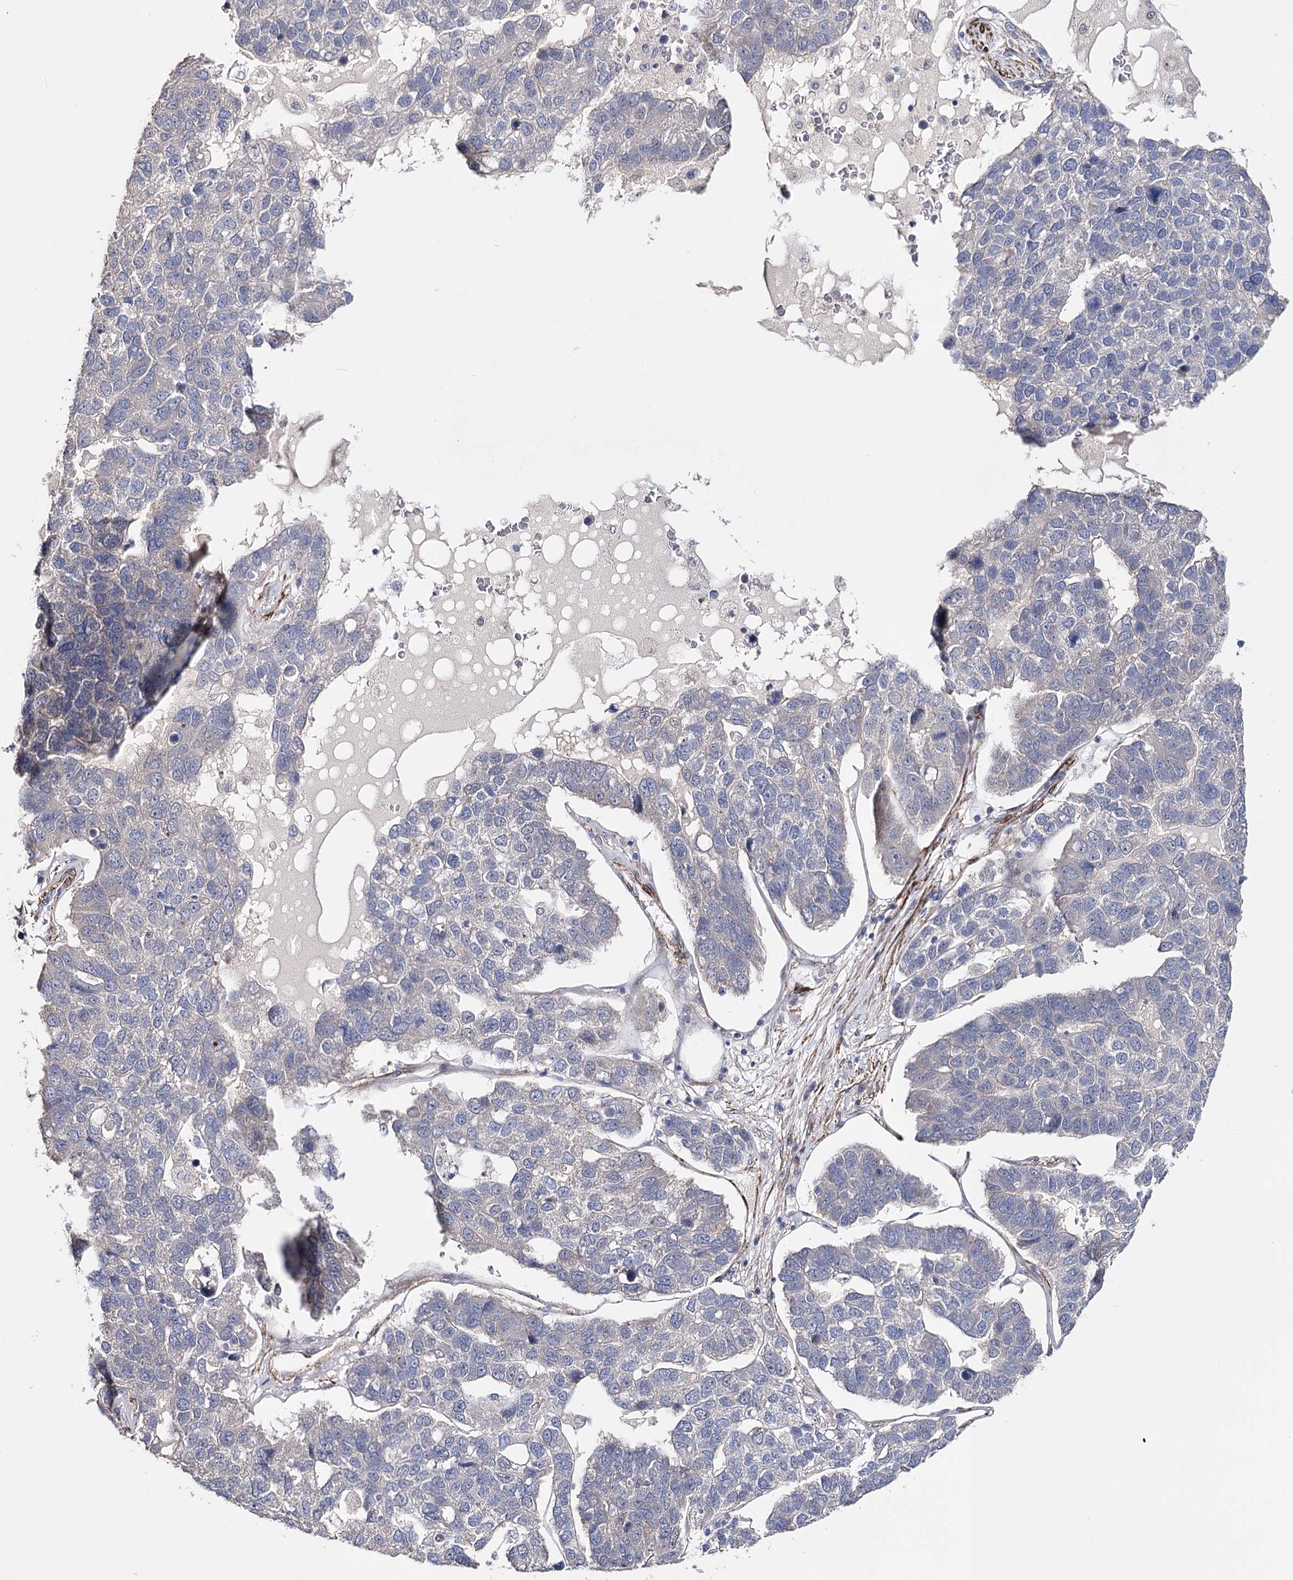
{"staining": {"intensity": "negative", "quantity": "none", "location": "none"}, "tissue": "pancreatic cancer", "cell_type": "Tumor cells", "image_type": "cancer", "snomed": [{"axis": "morphology", "description": "Adenocarcinoma, NOS"}, {"axis": "topography", "description": "Pancreas"}], "caption": "Tumor cells are negative for brown protein staining in pancreatic cancer (adenocarcinoma).", "gene": "CFAP46", "patient": {"sex": "female", "age": 61}}